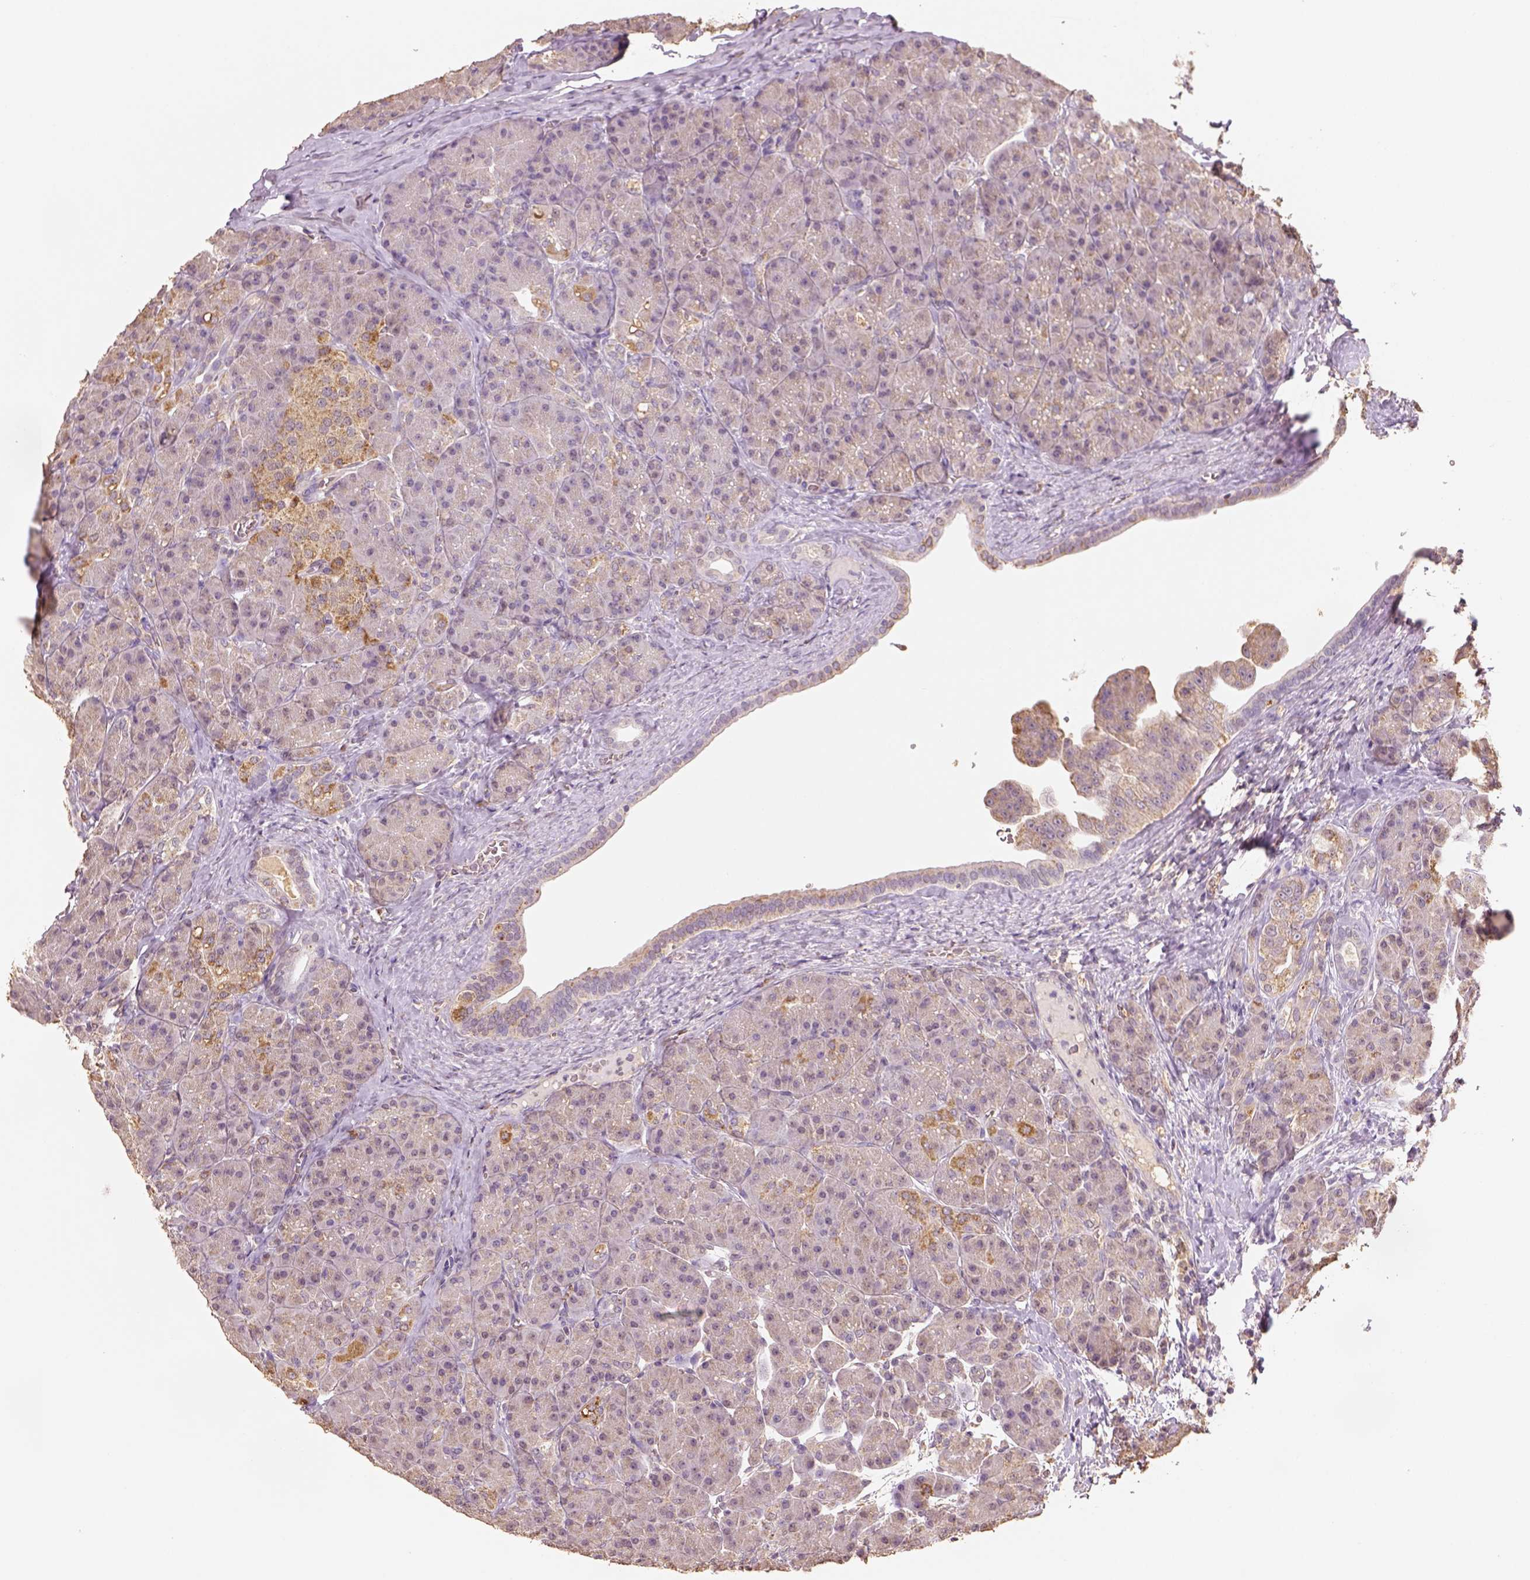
{"staining": {"intensity": "moderate", "quantity": "<25%", "location": "cytoplasmic/membranous"}, "tissue": "pancreas", "cell_type": "Exocrine glandular cells", "image_type": "normal", "snomed": [{"axis": "morphology", "description": "Normal tissue, NOS"}, {"axis": "topography", "description": "Pancreas"}], "caption": "IHC image of normal human pancreas stained for a protein (brown), which shows low levels of moderate cytoplasmic/membranous staining in about <25% of exocrine glandular cells.", "gene": "AP2B1", "patient": {"sex": "male", "age": 57}}